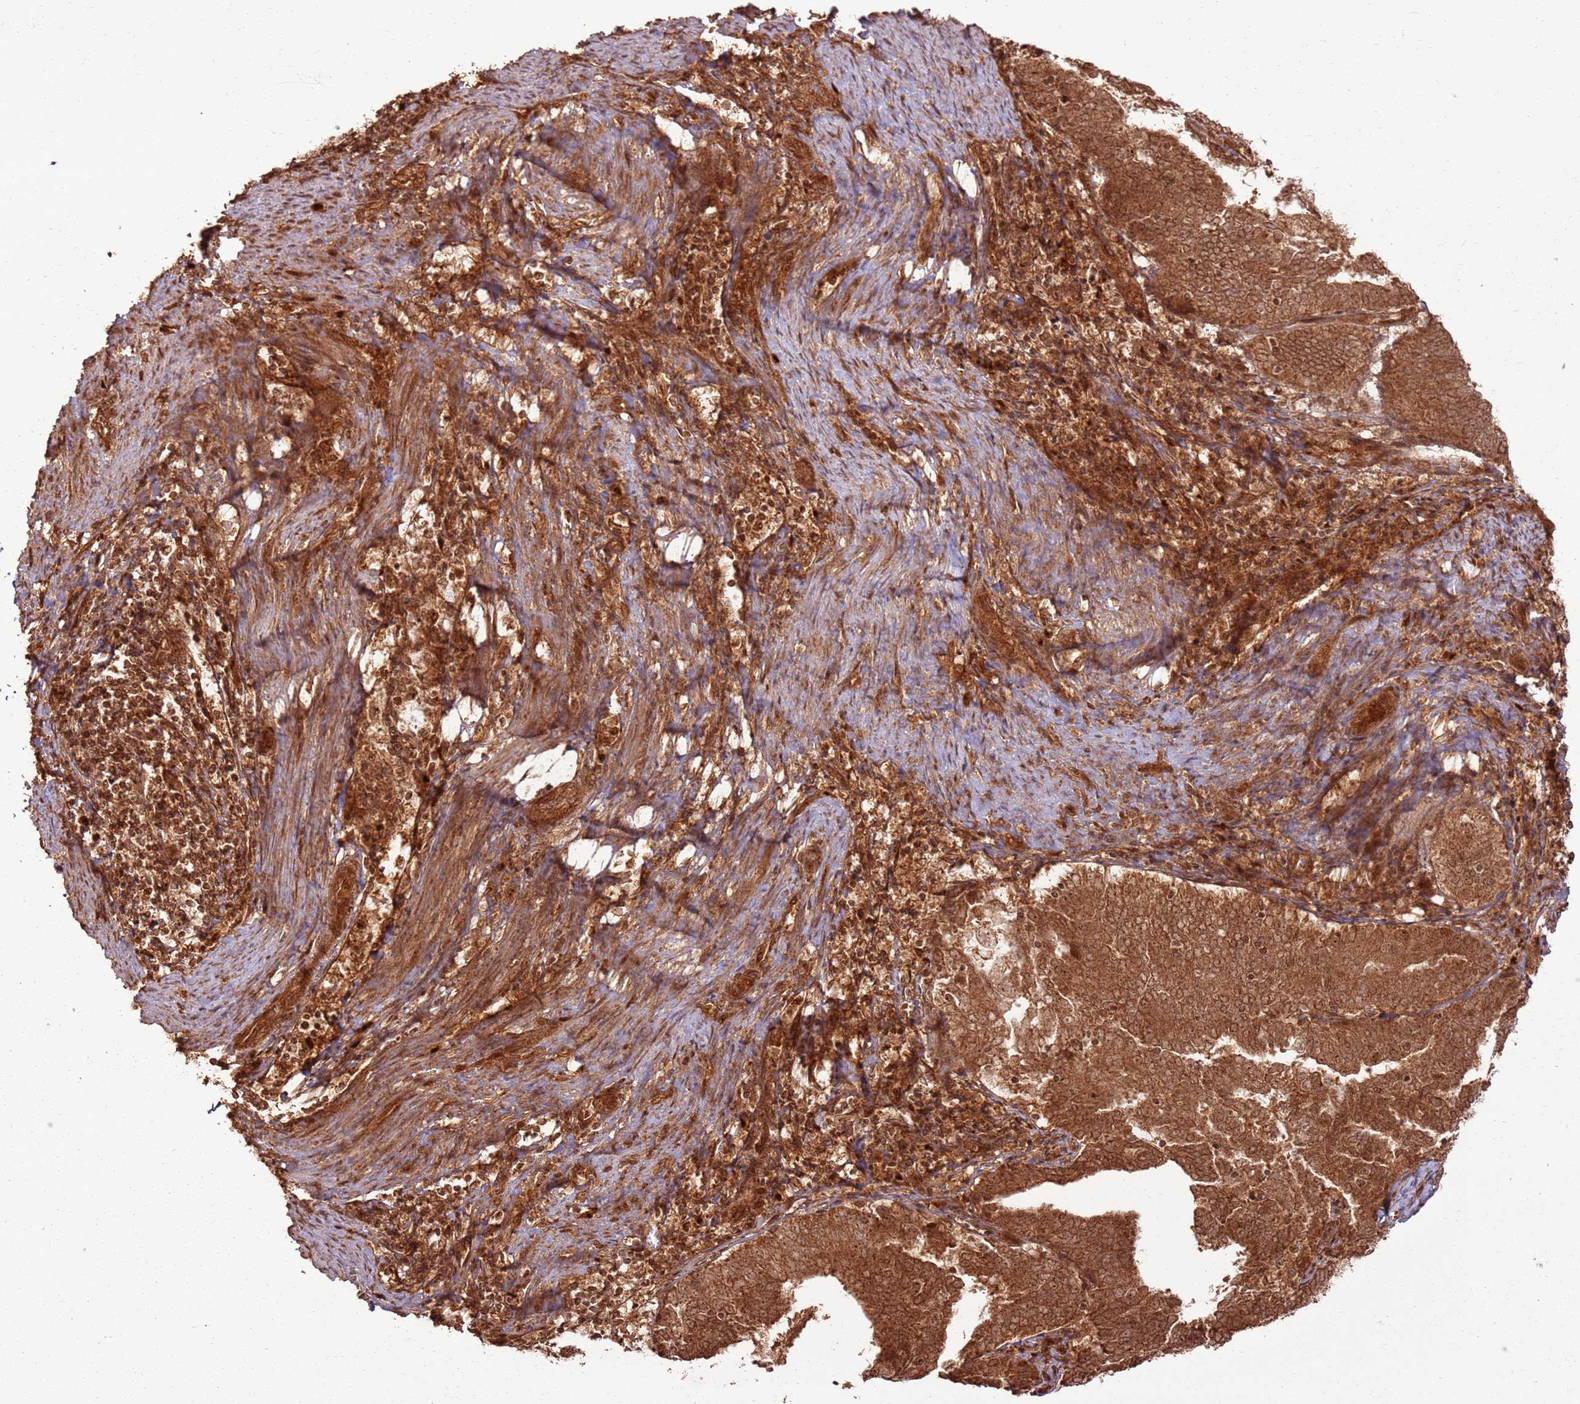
{"staining": {"intensity": "strong", "quantity": ">75%", "location": "cytoplasmic/membranous,nuclear"}, "tissue": "endometrial cancer", "cell_type": "Tumor cells", "image_type": "cancer", "snomed": [{"axis": "morphology", "description": "Adenocarcinoma, NOS"}, {"axis": "topography", "description": "Endometrium"}], "caption": "High-power microscopy captured an immunohistochemistry image of endometrial cancer (adenocarcinoma), revealing strong cytoplasmic/membranous and nuclear expression in about >75% of tumor cells.", "gene": "TBC1D13", "patient": {"sex": "female", "age": 80}}